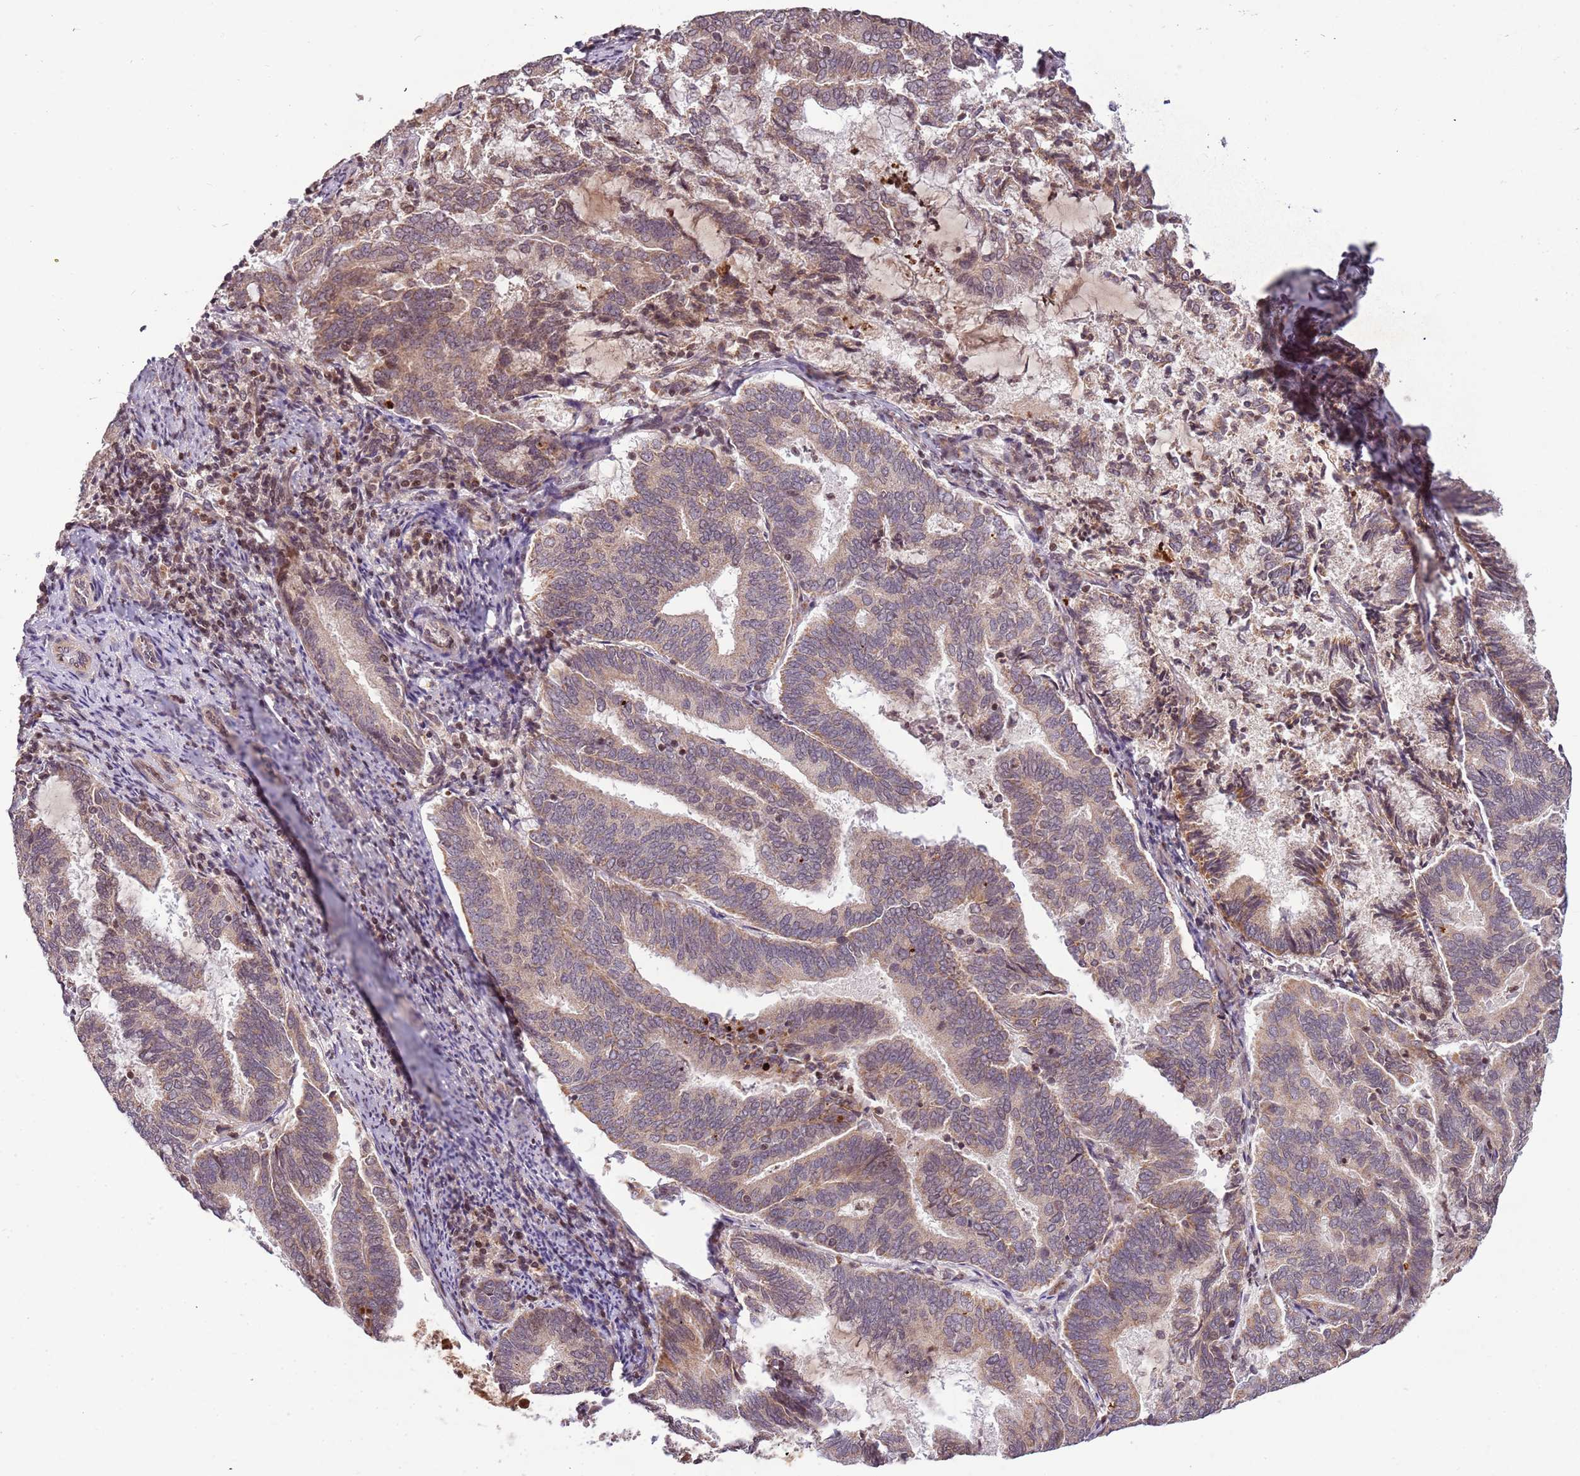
{"staining": {"intensity": "weak", "quantity": "25%-75%", "location": "cytoplasmic/membranous"}, "tissue": "endometrial cancer", "cell_type": "Tumor cells", "image_type": "cancer", "snomed": [{"axis": "morphology", "description": "Adenocarcinoma, NOS"}, {"axis": "topography", "description": "Endometrium"}], "caption": "About 25%-75% of tumor cells in human endometrial cancer (adenocarcinoma) demonstrate weak cytoplasmic/membranous protein expression as visualized by brown immunohistochemical staining.", "gene": "SAMSN1", "patient": {"sex": "female", "age": 80}}